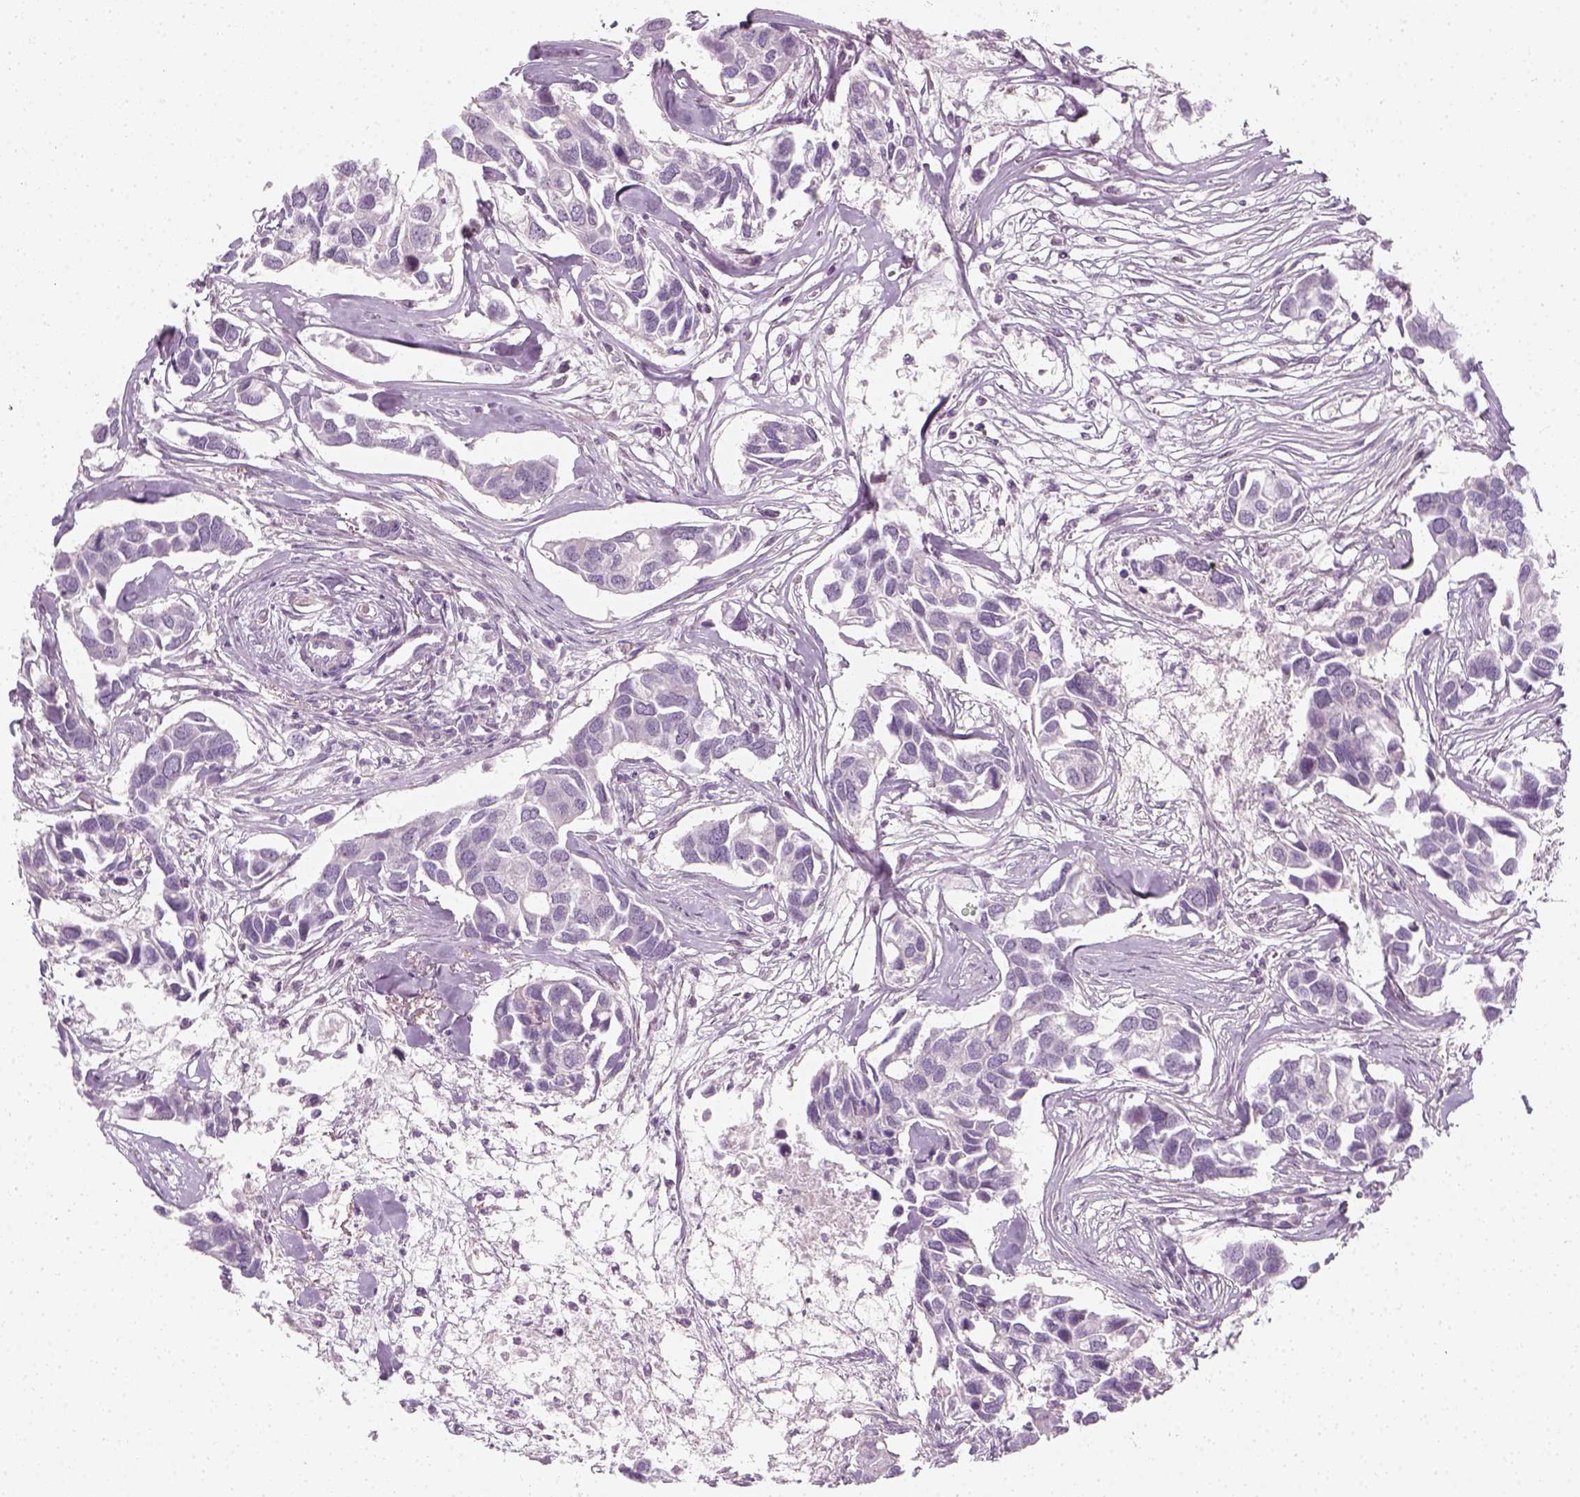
{"staining": {"intensity": "negative", "quantity": "none", "location": "none"}, "tissue": "breast cancer", "cell_type": "Tumor cells", "image_type": "cancer", "snomed": [{"axis": "morphology", "description": "Duct carcinoma"}, {"axis": "topography", "description": "Breast"}], "caption": "Immunohistochemistry histopathology image of neoplastic tissue: breast cancer stained with DAB shows no significant protein expression in tumor cells.", "gene": "PRAME", "patient": {"sex": "female", "age": 83}}